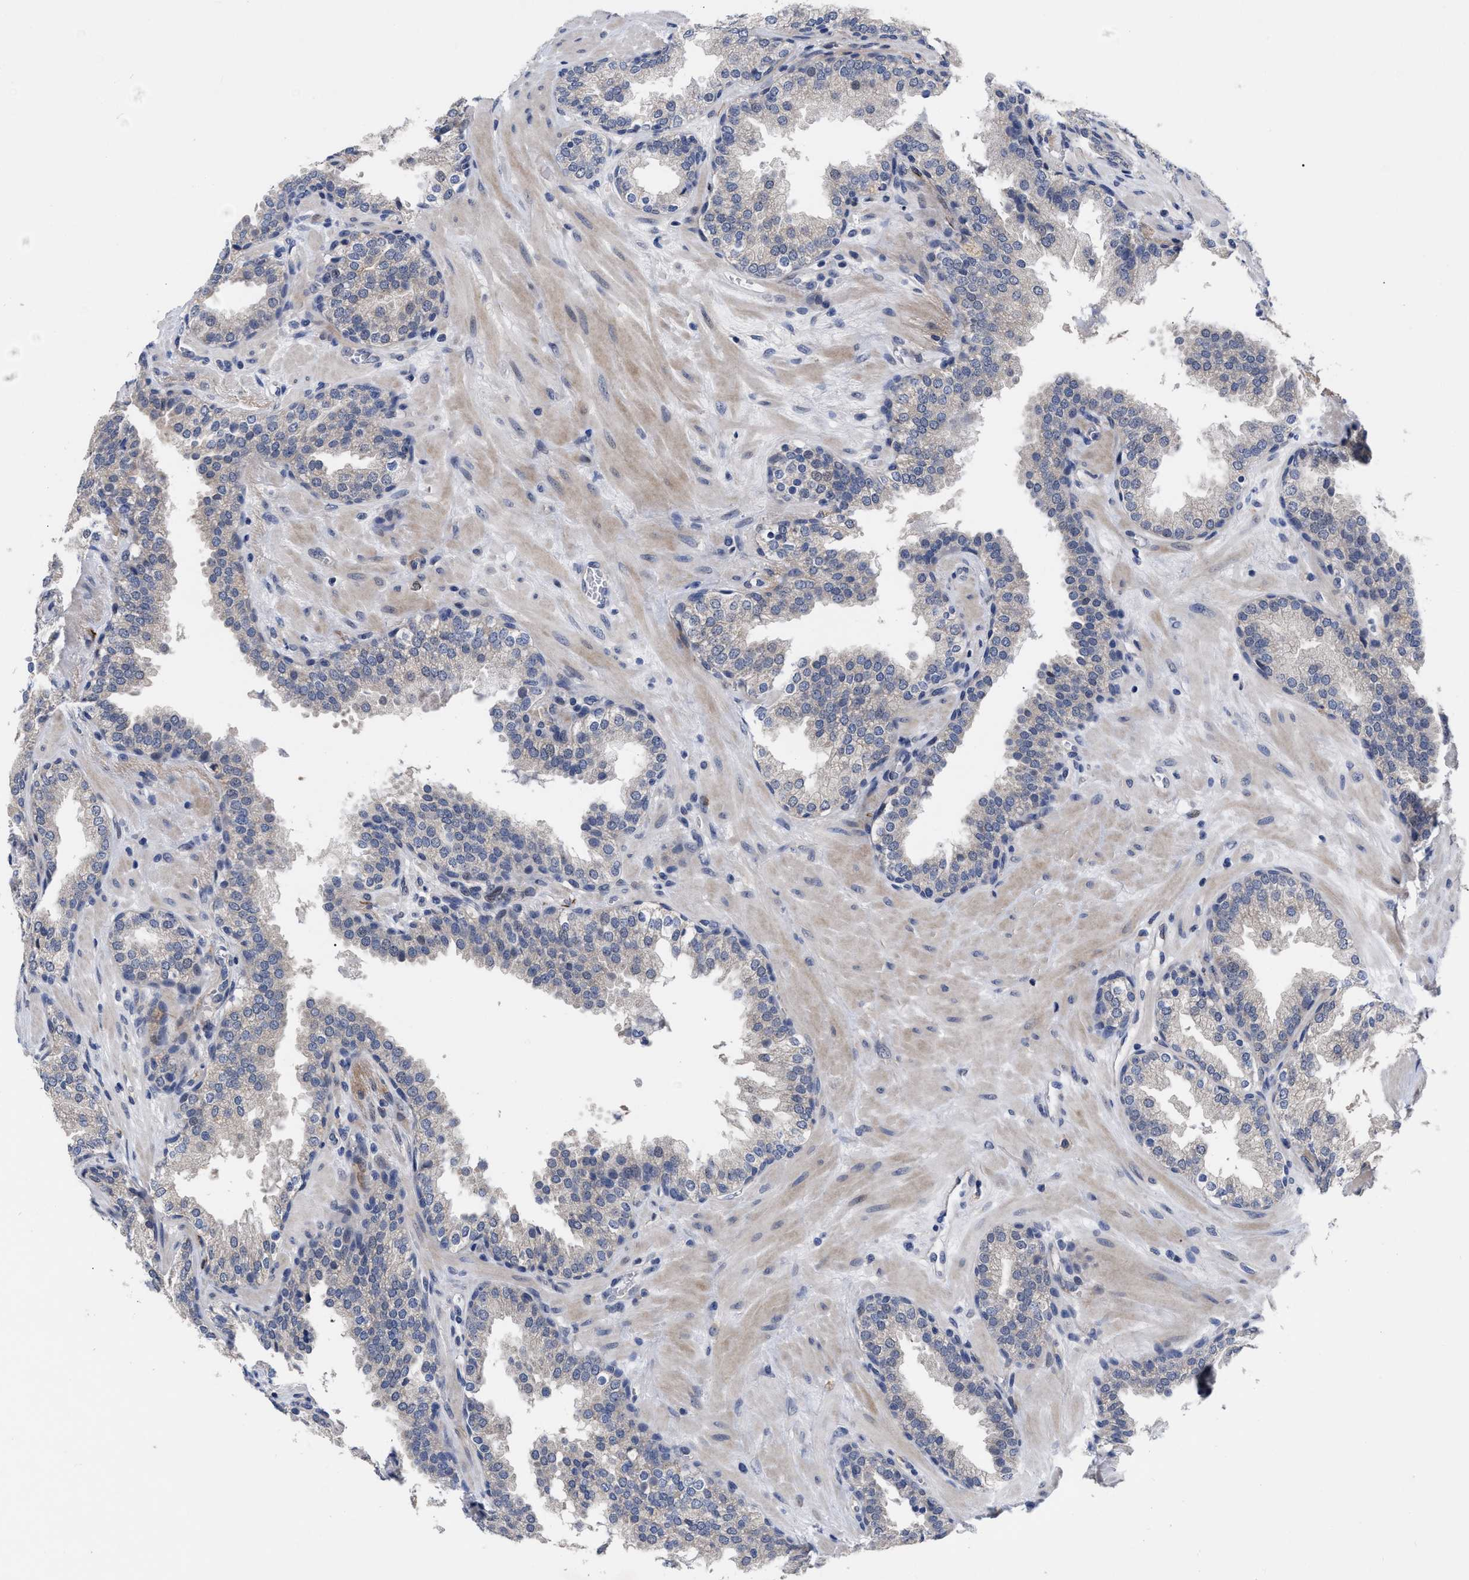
{"staining": {"intensity": "negative", "quantity": "none", "location": "none"}, "tissue": "prostate", "cell_type": "Glandular cells", "image_type": "normal", "snomed": [{"axis": "morphology", "description": "Normal tissue, NOS"}, {"axis": "topography", "description": "Prostate"}], "caption": "DAB (3,3'-diaminobenzidine) immunohistochemical staining of unremarkable prostate reveals no significant expression in glandular cells.", "gene": "CCN5", "patient": {"sex": "male", "age": 51}}